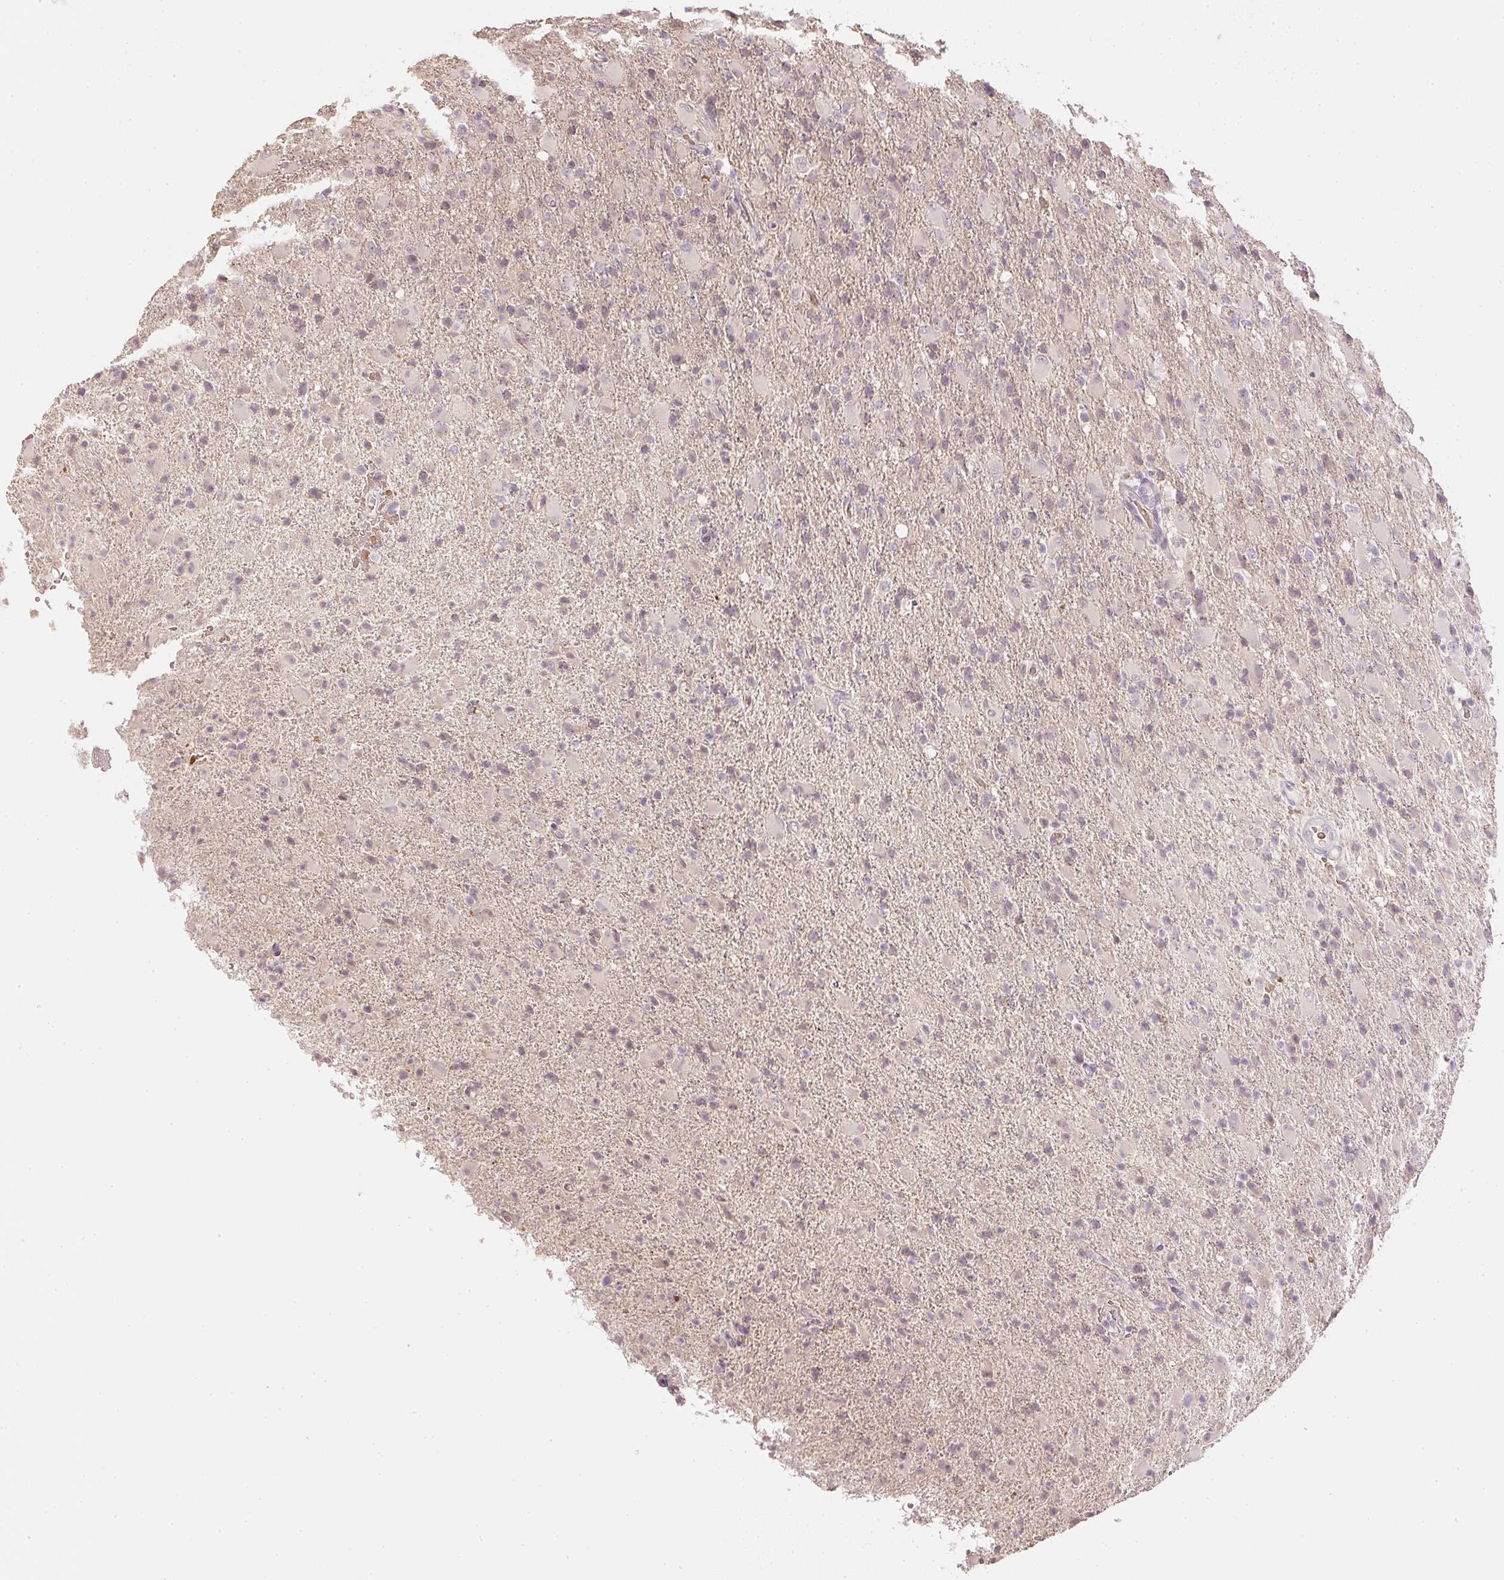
{"staining": {"intensity": "negative", "quantity": "none", "location": "none"}, "tissue": "glioma", "cell_type": "Tumor cells", "image_type": "cancer", "snomed": [{"axis": "morphology", "description": "Glioma, malignant, Low grade"}, {"axis": "topography", "description": "Brain"}], "caption": "A histopathology image of malignant glioma (low-grade) stained for a protein displays no brown staining in tumor cells. The staining was performed using DAB to visualize the protein expression in brown, while the nuclei were stained in blue with hematoxylin (Magnification: 20x).", "gene": "GZMA", "patient": {"sex": "male", "age": 65}}